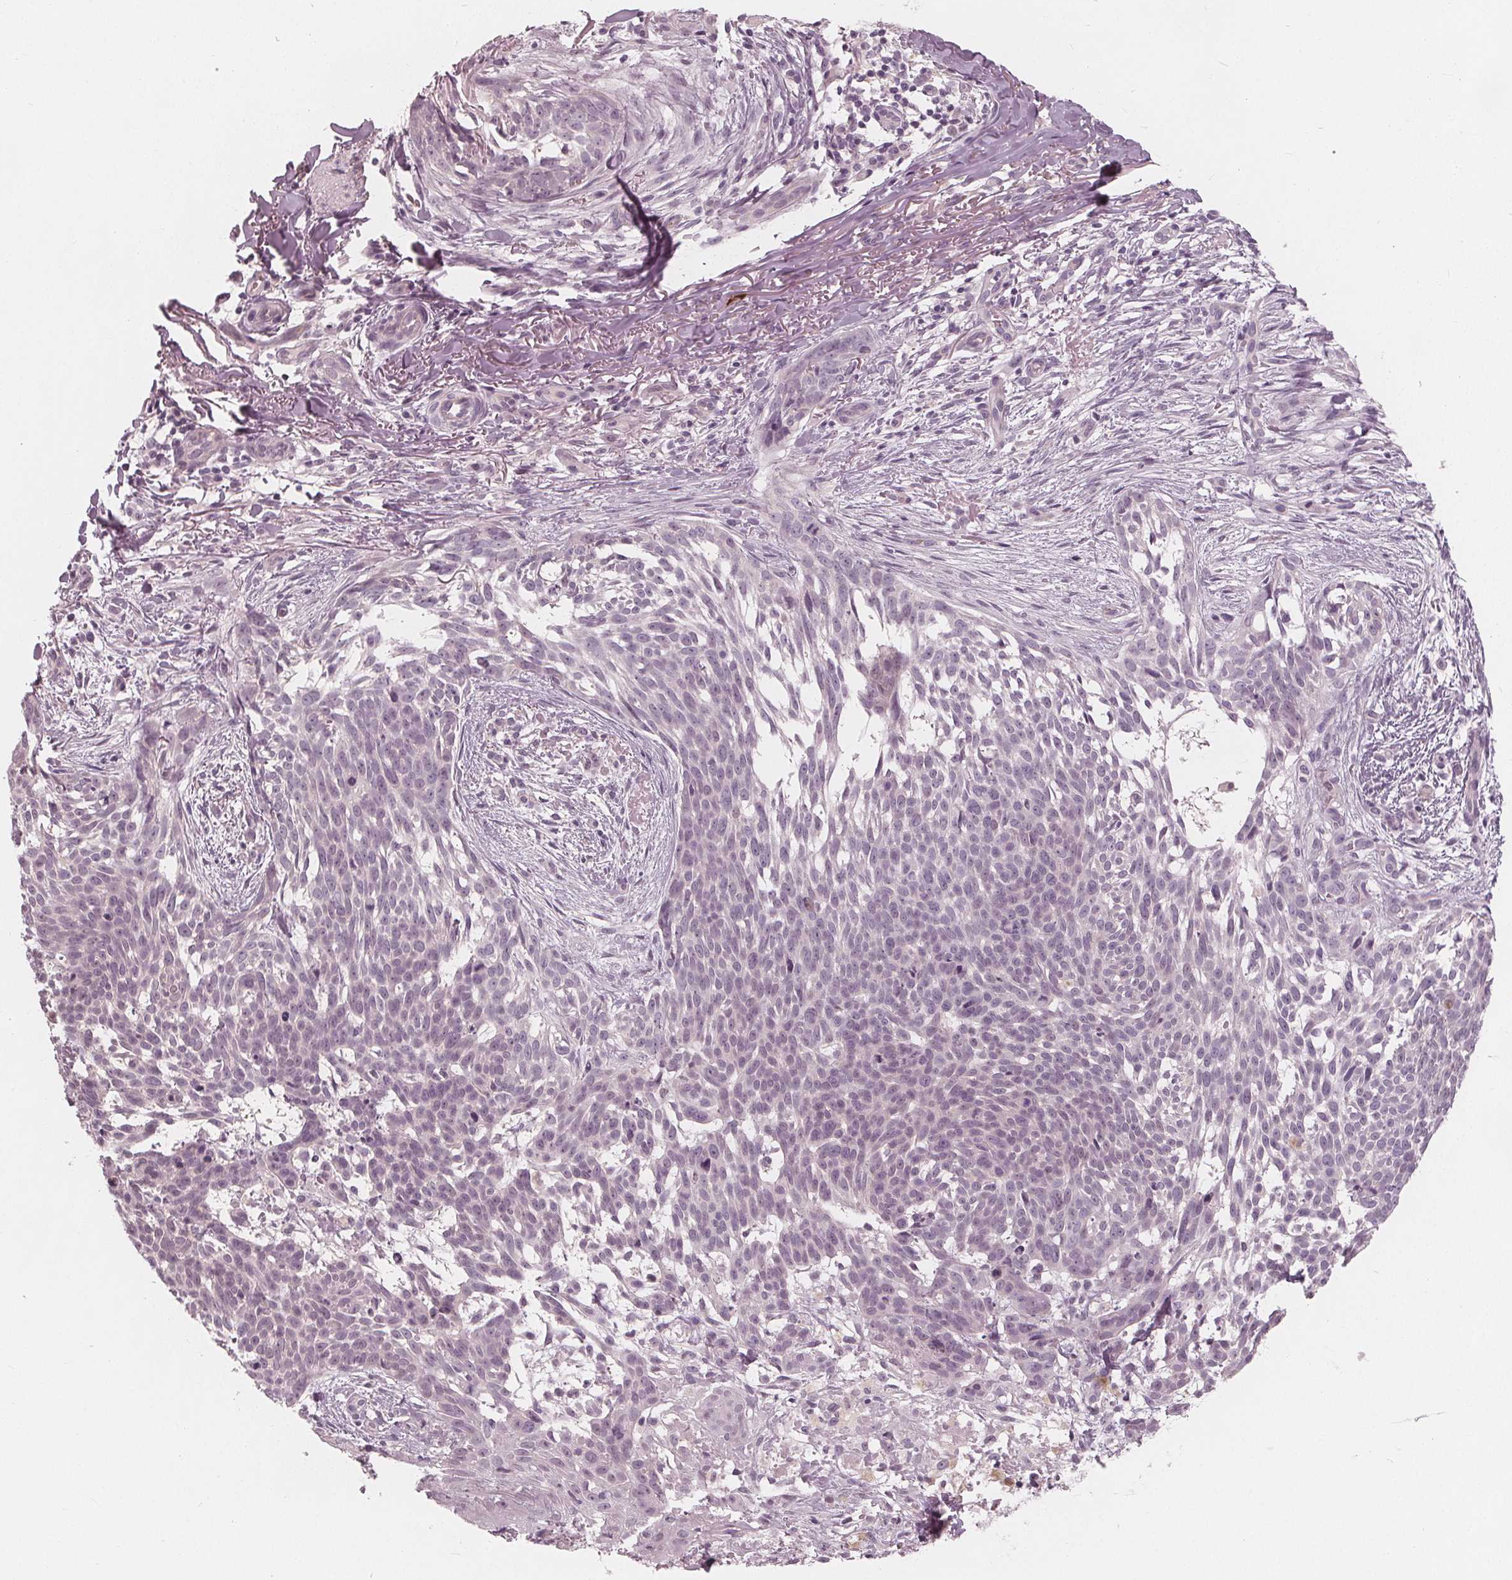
{"staining": {"intensity": "negative", "quantity": "none", "location": "none"}, "tissue": "skin cancer", "cell_type": "Tumor cells", "image_type": "cancer", "snomed": [{"axis": "morphology", "description": "Basal cell carcinoma"}, {"axis": "topography", "description": "Skin"}], "caption": "Tumor cells show no significant staining in basal cell carcinoma (skin). (DAB immunohistochemistry, high magnification).", "gene": "SAT2", "patient": {"sex": "male", "age": 88}}